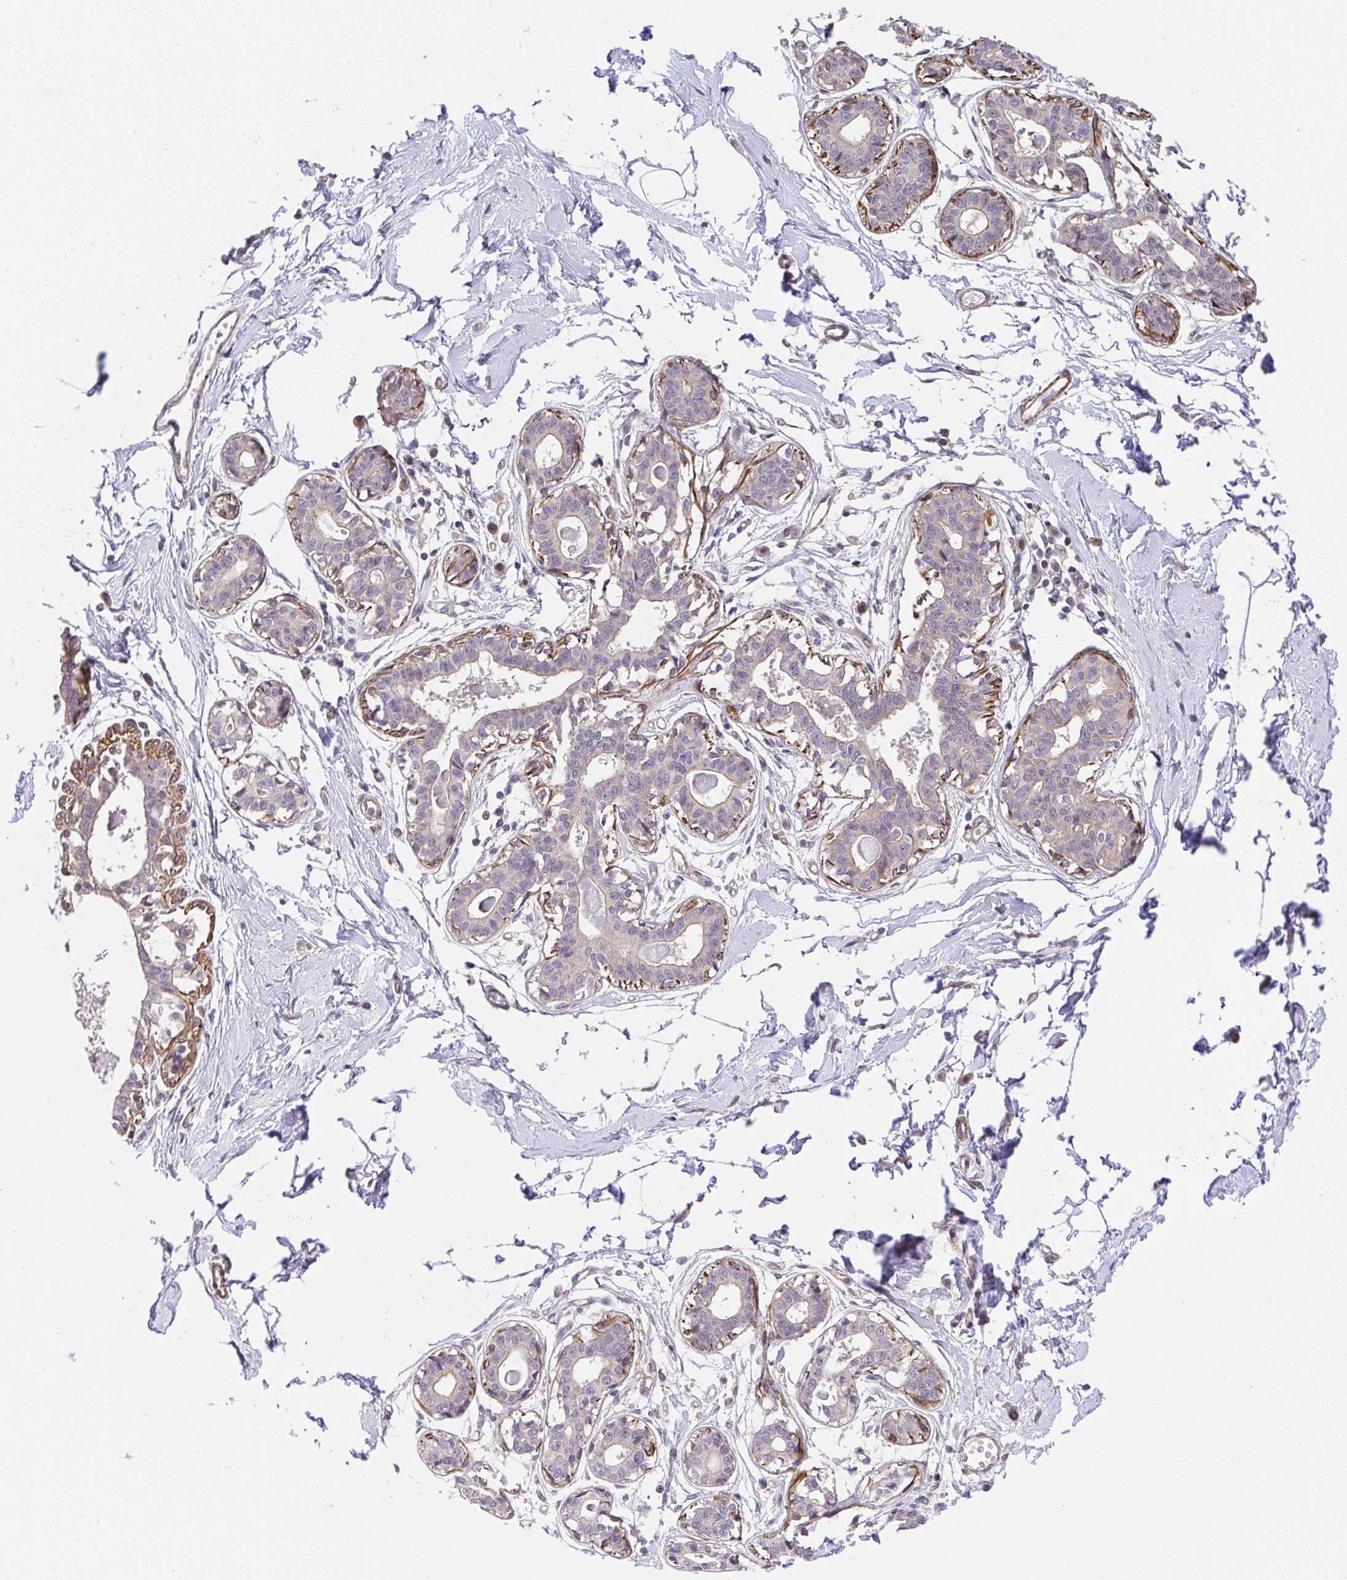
{"staining": {"intensity": "negative", "quantity": "none", "location": "none"}, "tissue": "breast", "cell_type": "Adipocytes", "image_type": "normal", "snomed": [{"axis": "morphology", "description": "Normal tissue, NOS"}, {"axis": "topography", "description": "Breast"}], "caption": "High power microscopy histopathology image of an immunohistochemistry (IHC) histopathology image of unremarkable breast, revealing no significant positivity in adipocytes. Nuclei are stained in blue.", "gene": "ZNF696", "patient": {"sex": "female", "age": 45}}